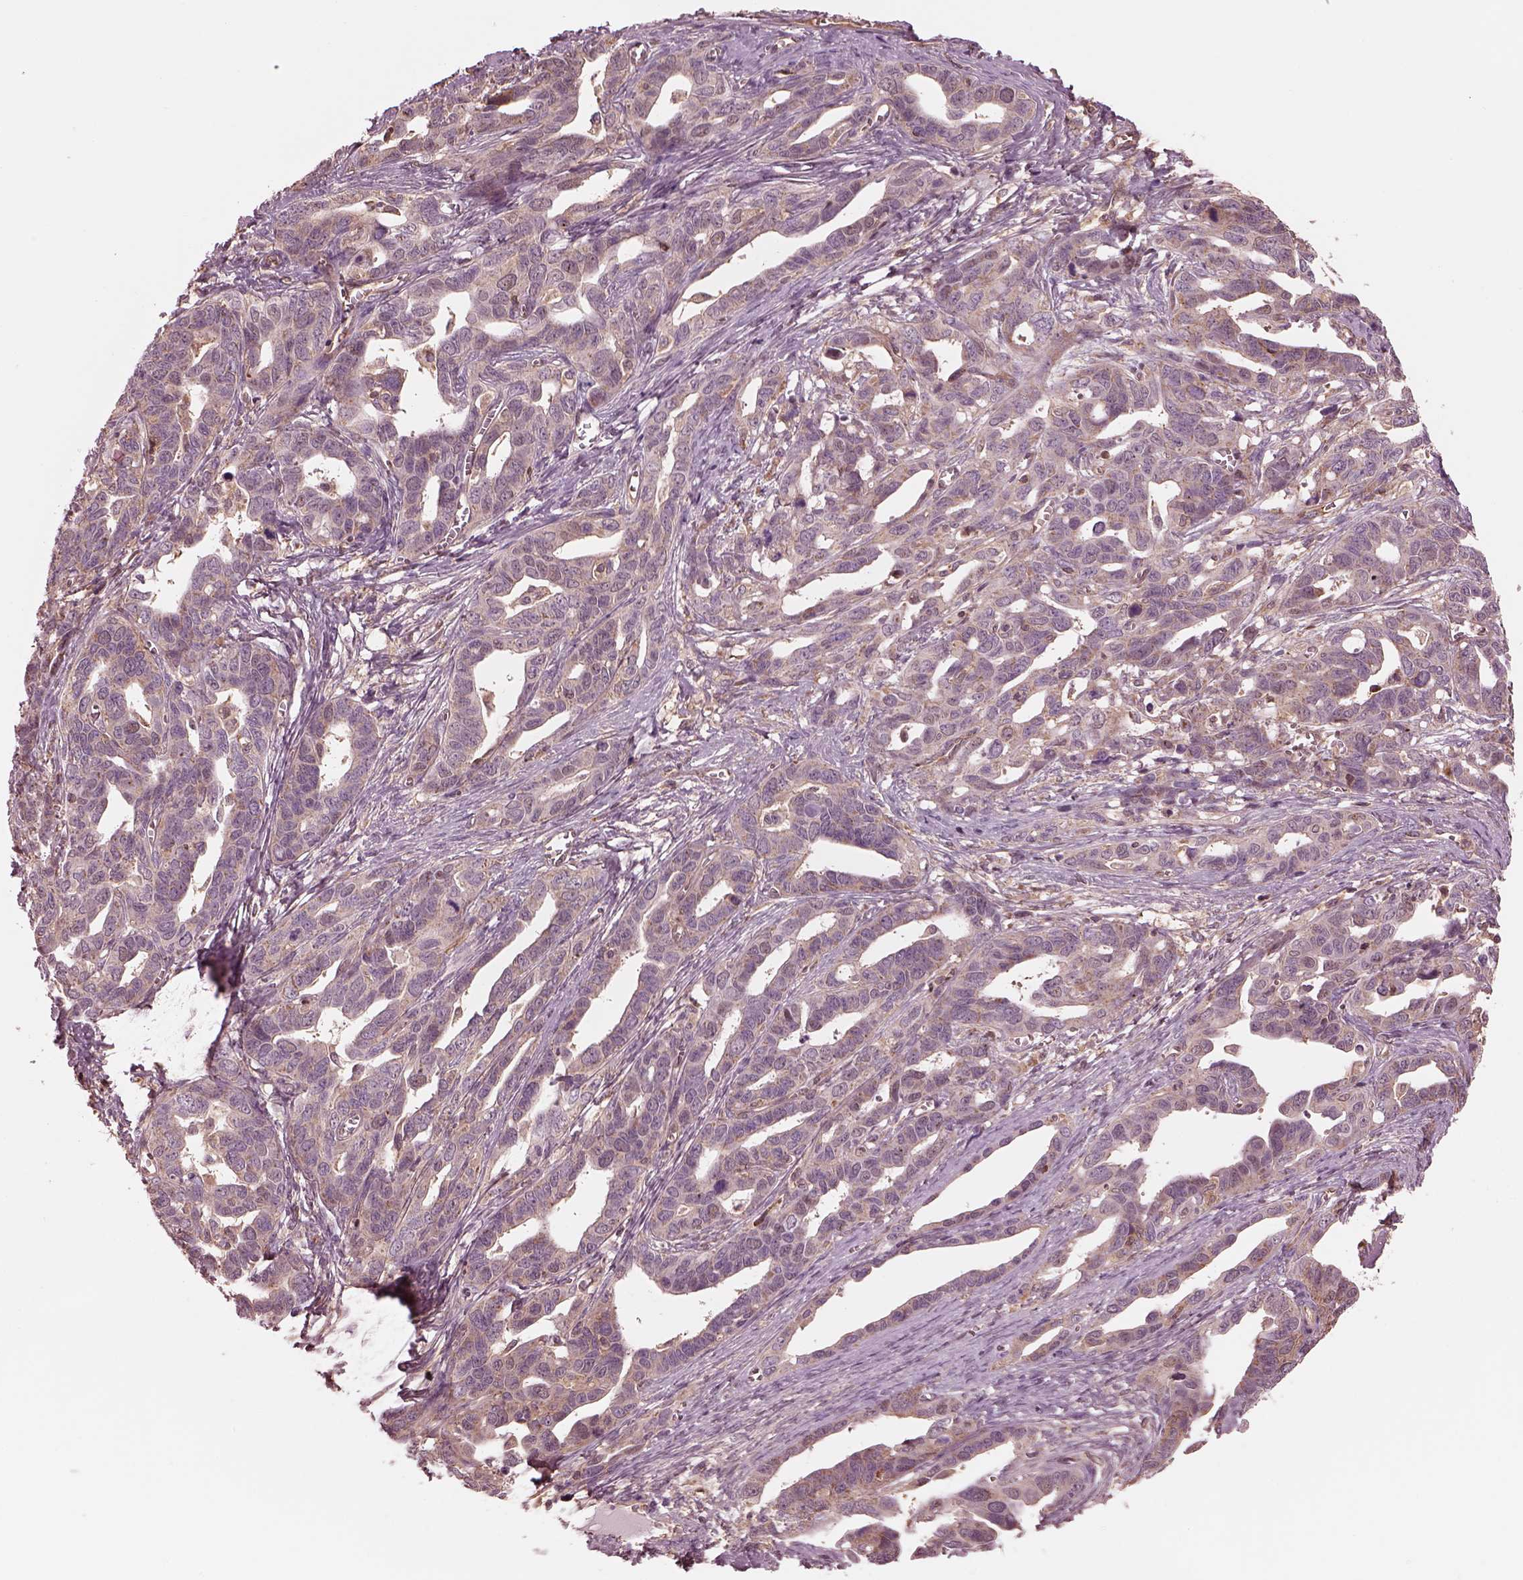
{"staining": {"intensity": "weak", "quantity": ">75%", "location": "cytoplasmic/membranous"}, "tissue": "ovarian cancer", "cell_type": "Tumor cells", "image_type": "cancer", "snomed": [{"axis": "morphology", "description": "Cystadenocarcinoma, serous, NOS"}, {"axis": "topography", "description": "Ovary"}], "caption": "A high-resolution photomicrograph shows immunohistochemistry (IHC) staining of ovarian cancer, which displays weak cytoplasmic/membranous staining in approximately >75% of tumor cells. (brown staining indicates protein expression, while blue staining denotes nuclei).", "gene": "STK33", "patient": {"sex": "female", "age": 69}}